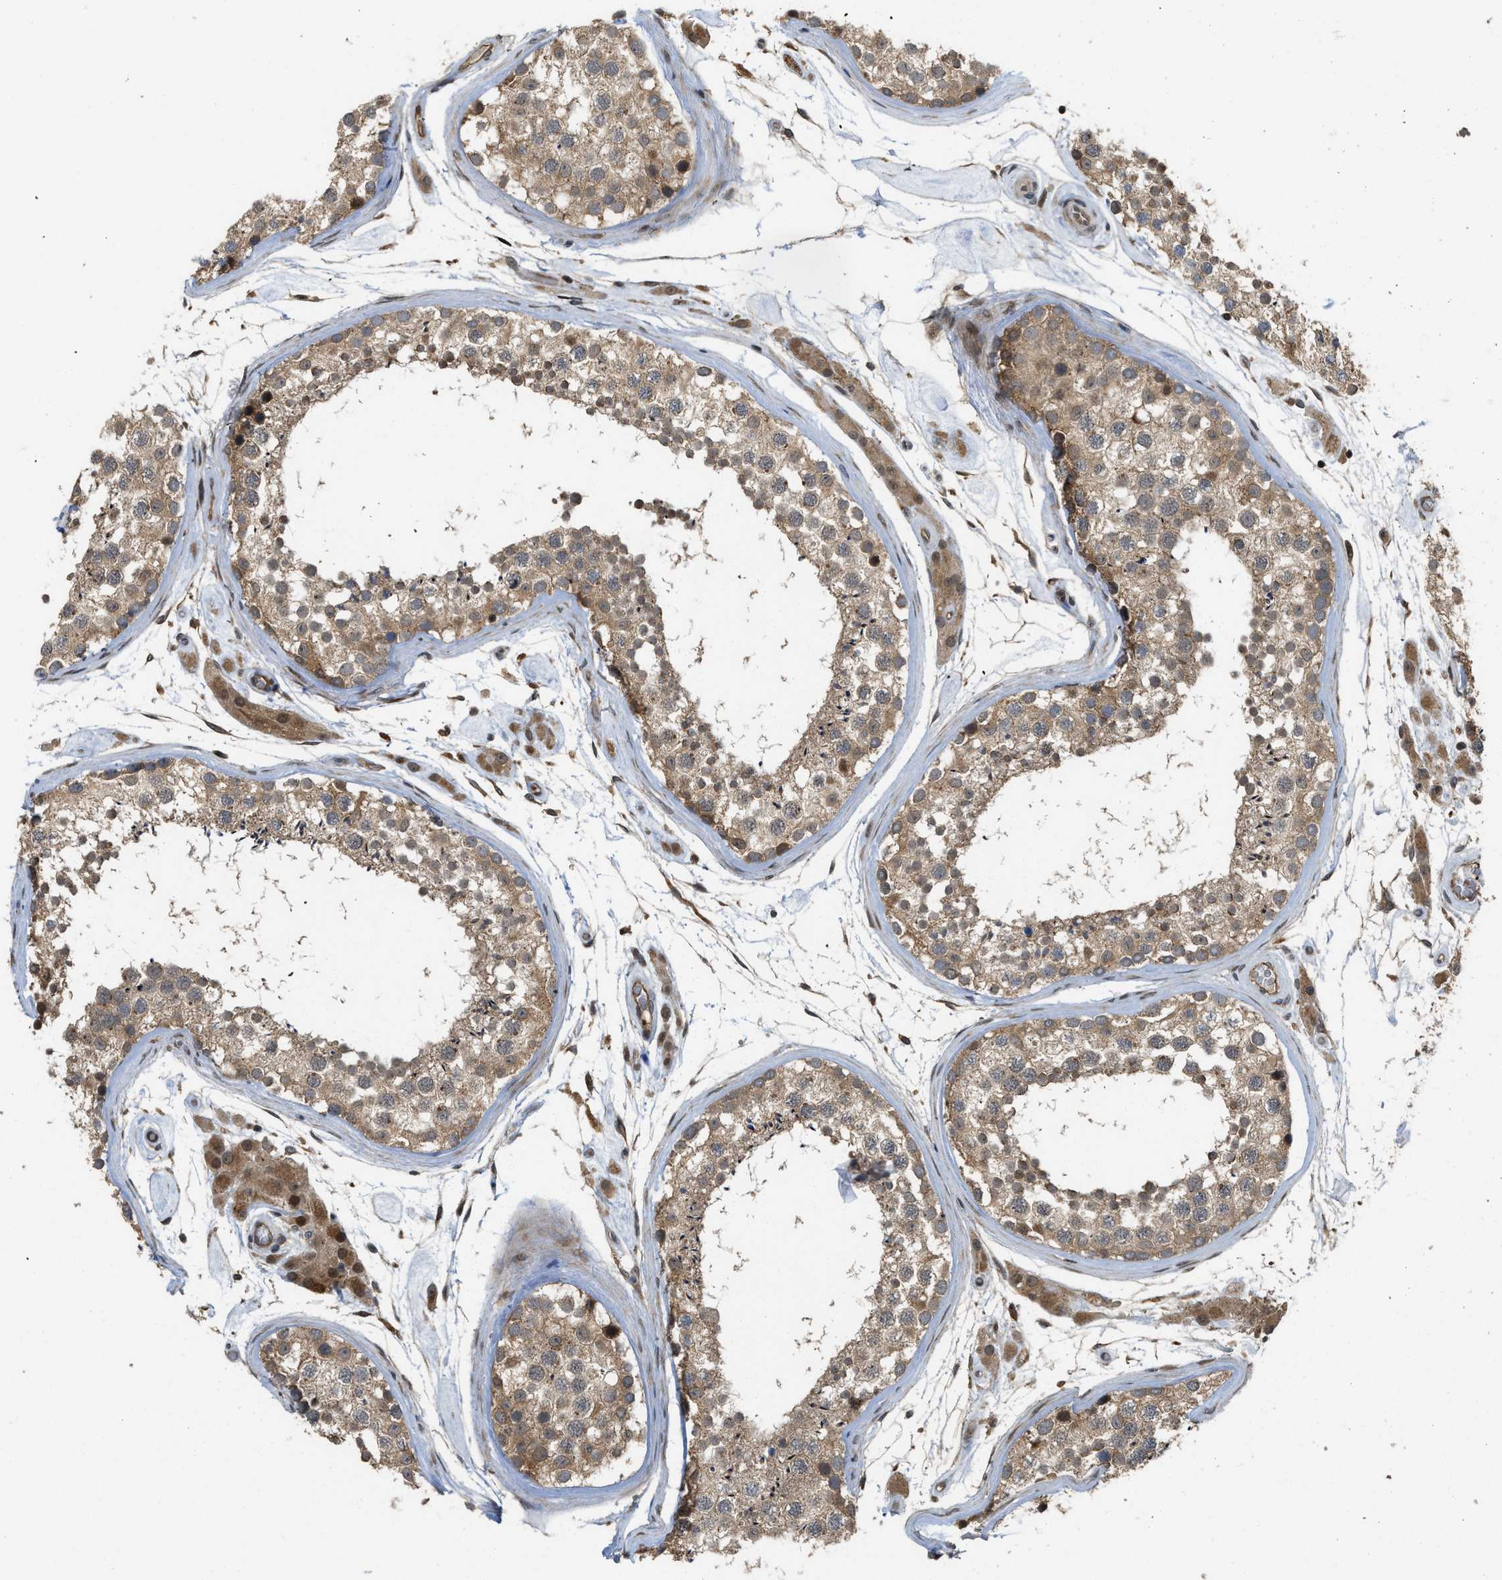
{"staining": {"intensity": "moderate", "quantity": ">75%", "location": "cytoplasmic/membranous"}, "tissue": "testis", "cell_type": "Cells in seminiferous ducts", "image_type": "normal", "snomed": [{"axis": "morphology", "description": "Normal tissue, NOS"}, {"axis": "topography", "description": "Testis"}], "caption": "Normal testis was stained to show a protein in brown. There is medium levels of moderate cytoplasmic/membranous expression in about >75% of cells in seminiferous ducts. (DAB (3,3'-diaminobenzidine) = brown stain, brightfield microscopy at high magnification).", "gene": "DNAJC28", "patient": {"sex": "male", "age": 46}}